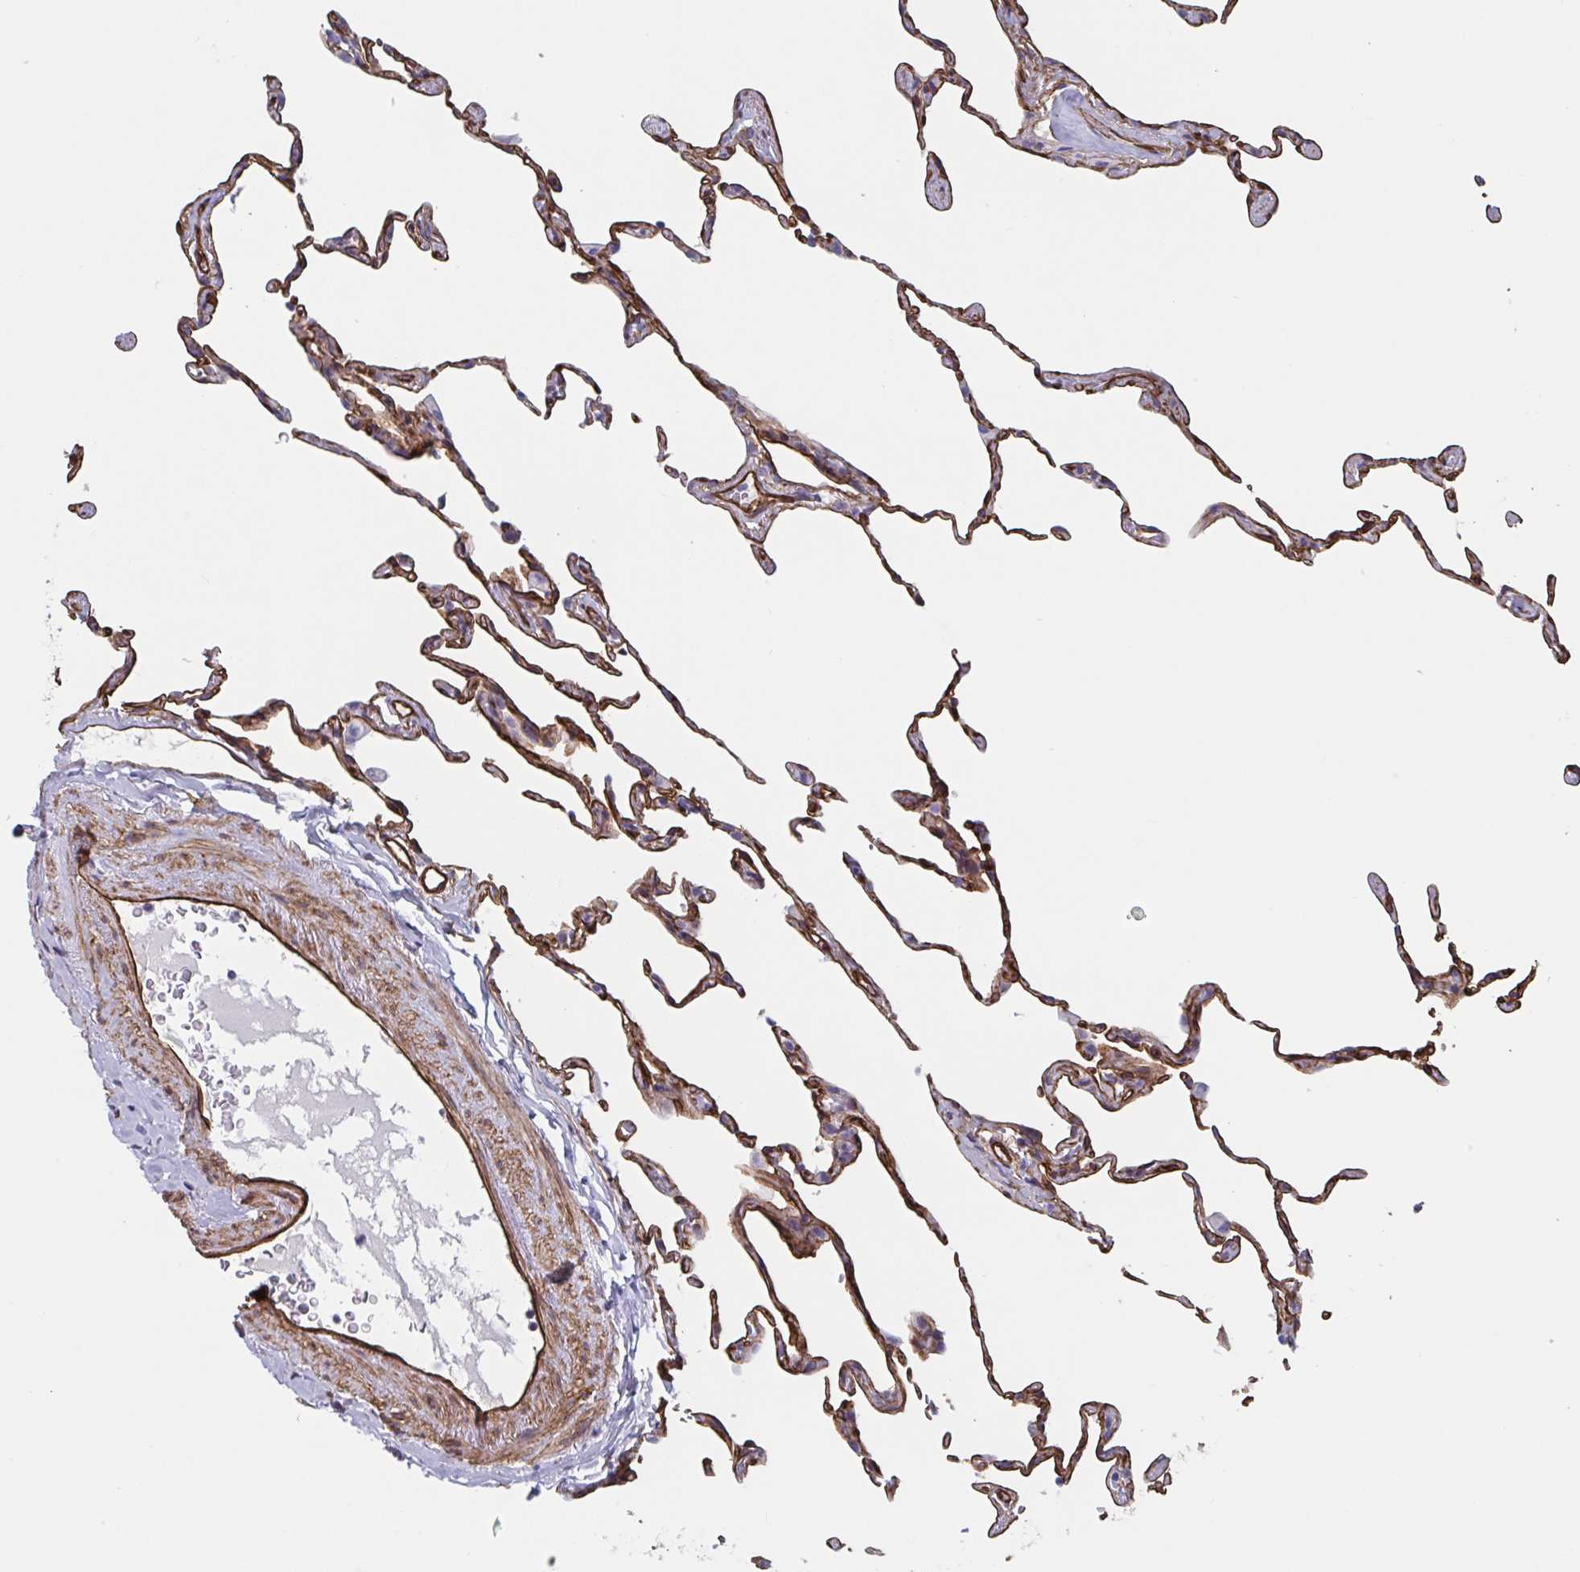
{"staining": {"intensity": "moderate", "quantity": ">75%", "location": "cytoplasmic/membranous"}, "tissue": "lung", "cell_type": "Alveolar cells", "image_type": "normal", "snomed": [{"axis": "morphology", "description": "Normal tissue, NOS"}, {"axis": "topography", "description": "Lung"}], "caption": "A histopathology image of lung stained for a protein reveals moderate cytoplasmic/membranous brown staining in alveolar cells. (DAB (3,3'-diaminobenzidine) IHC with brightfield microscopy, high magnification).", "gene": "CITED4", "patient": {"sex": "female", "age": 57}}